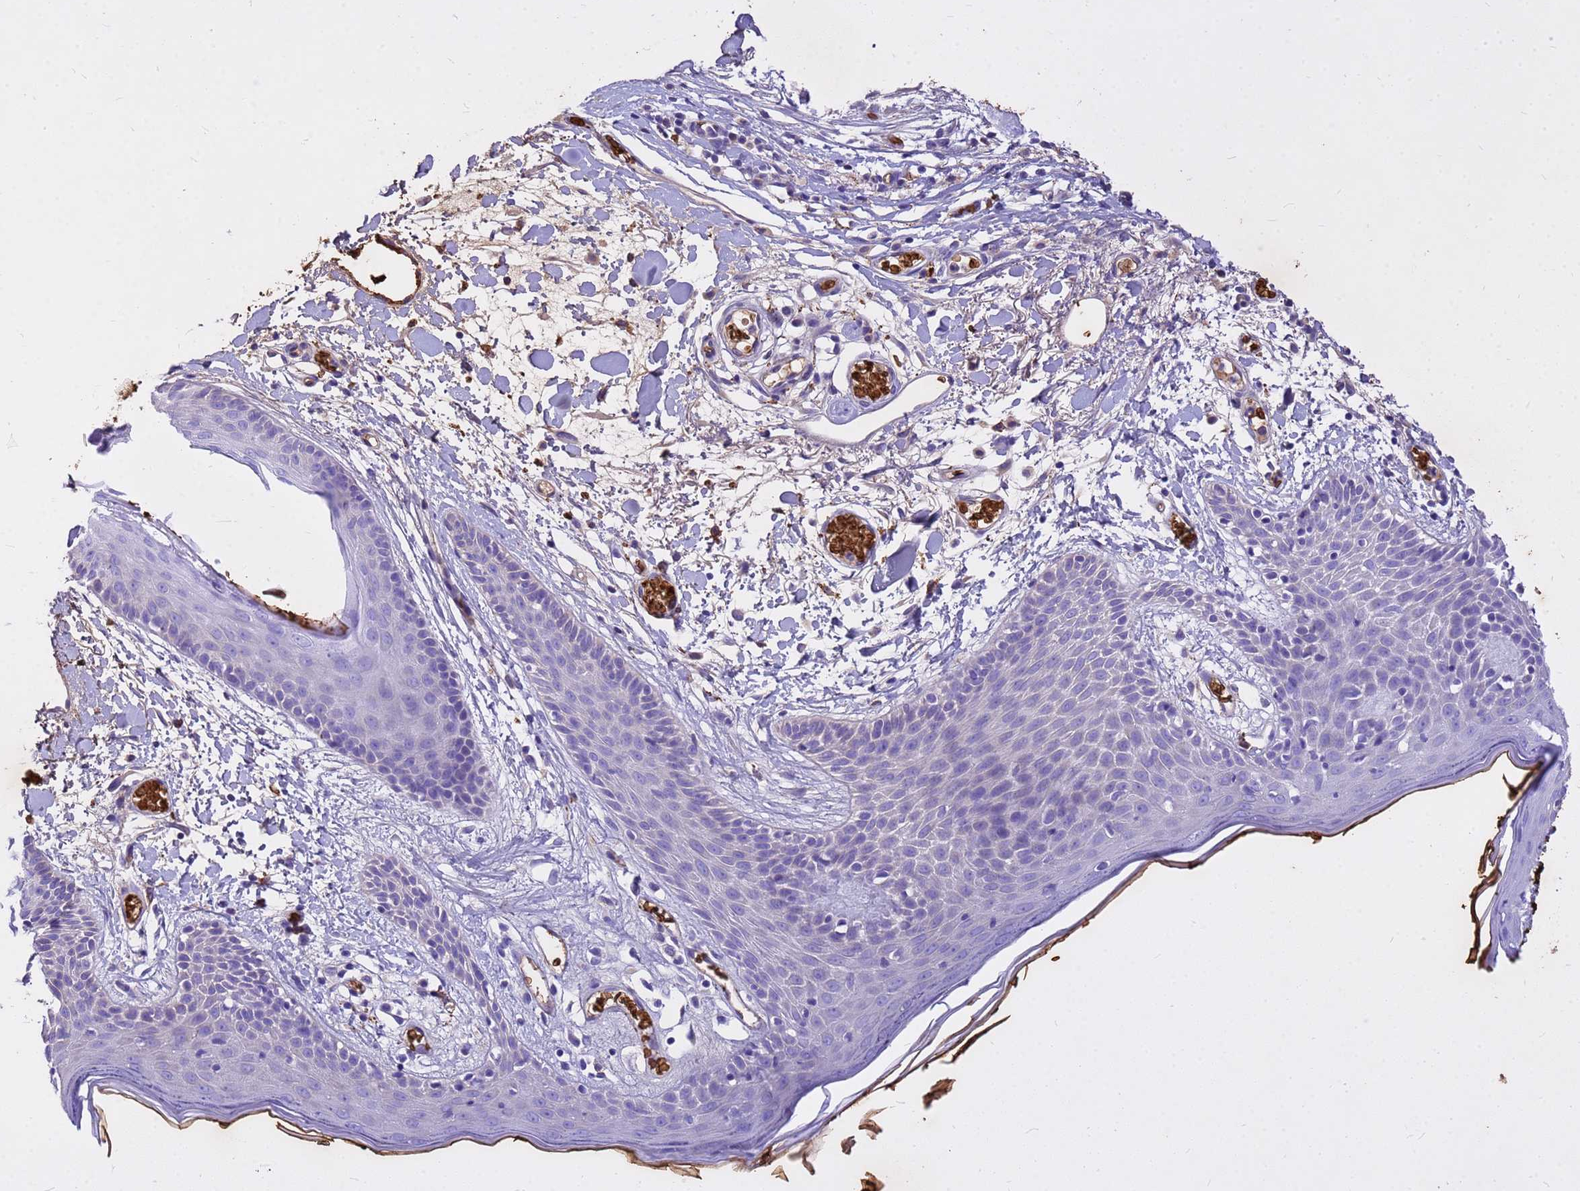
{"staining": {"intensity": "negative", "quantity": "none", "location": "none"}, "tissue": "skin", "cell_type": "Fibroblasts", "image_type": "normal", "snomed": [{"axis": "morphology", "description": "Normal tissue, NOS"}, {"axis": "topography", "description": "Skin"}], "caption": "Photomicrograph shows no protein staining in fibroblasts of benign skin. (Stains: DAB (3,3'-diaminobenzidine) immunohistochemistry (IHC) with hematoxylin counter stain, Microscopy: brightfield microscopy at high magnification).", "gene": "HBA1", "patient": {"sex": "male", "age": 79}}